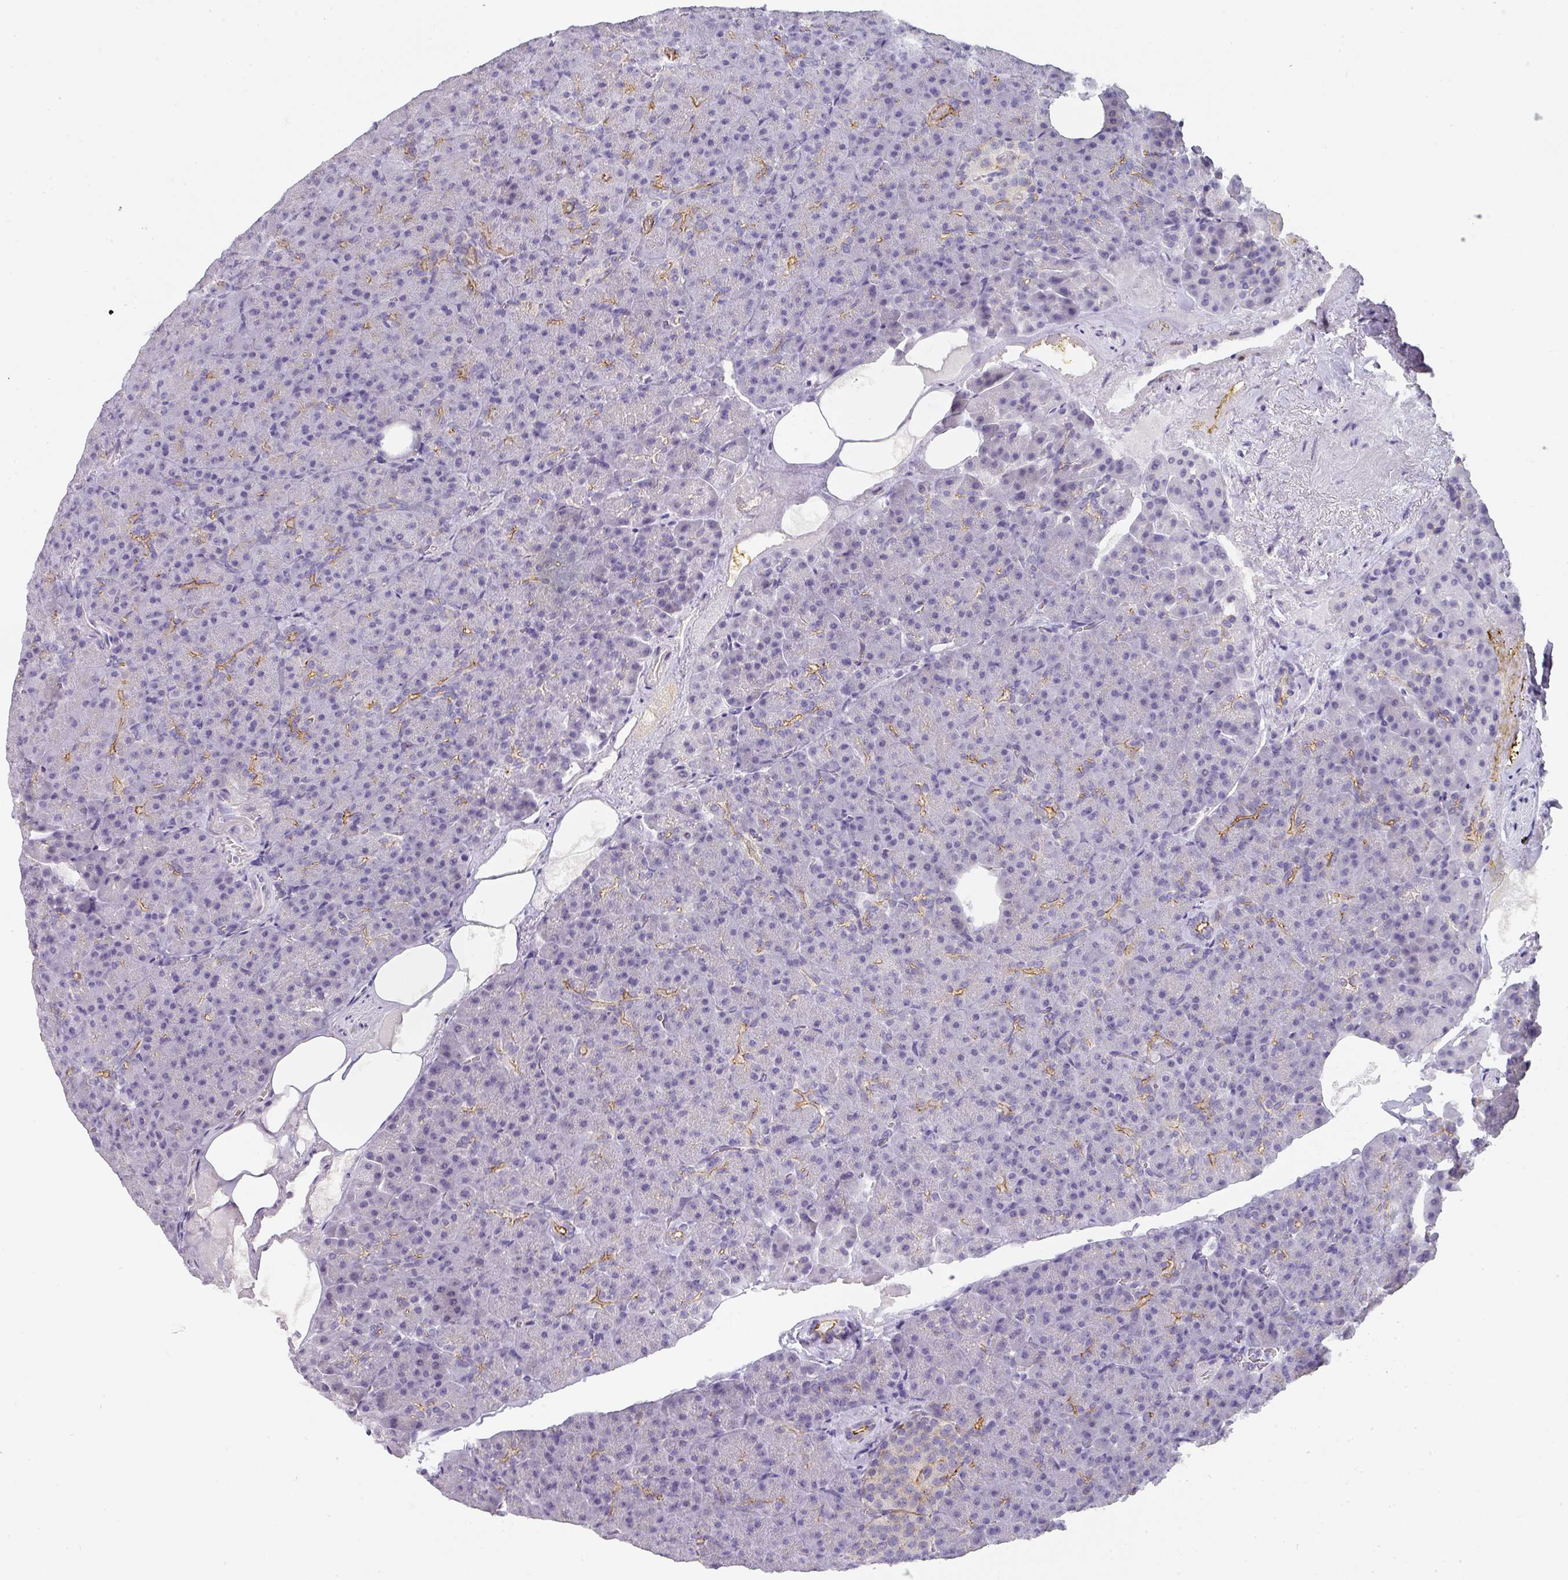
{"staining": {"intensity": "moderate", "quantity": "<25%", "location": "cytoplasmic/membranous"}, "tissue": "pancreas", "cell_type": "Exocrine glandular cells", "image_type": "normal", "snomed": [{"axis": "morphology", "description": "Normal tissue, NOS"}, {"axis": "topography", "description": "Pancreas"}], "caption": "Protein staining by immunohistochemistry (IHC) reveals moderate cytoplasmic/membranous positivity in about <25% of exocrine glandular cells in unremarkable pancreas.", "gene": "ANKRD29", "patient": {"sex": "female", "age": 74}}